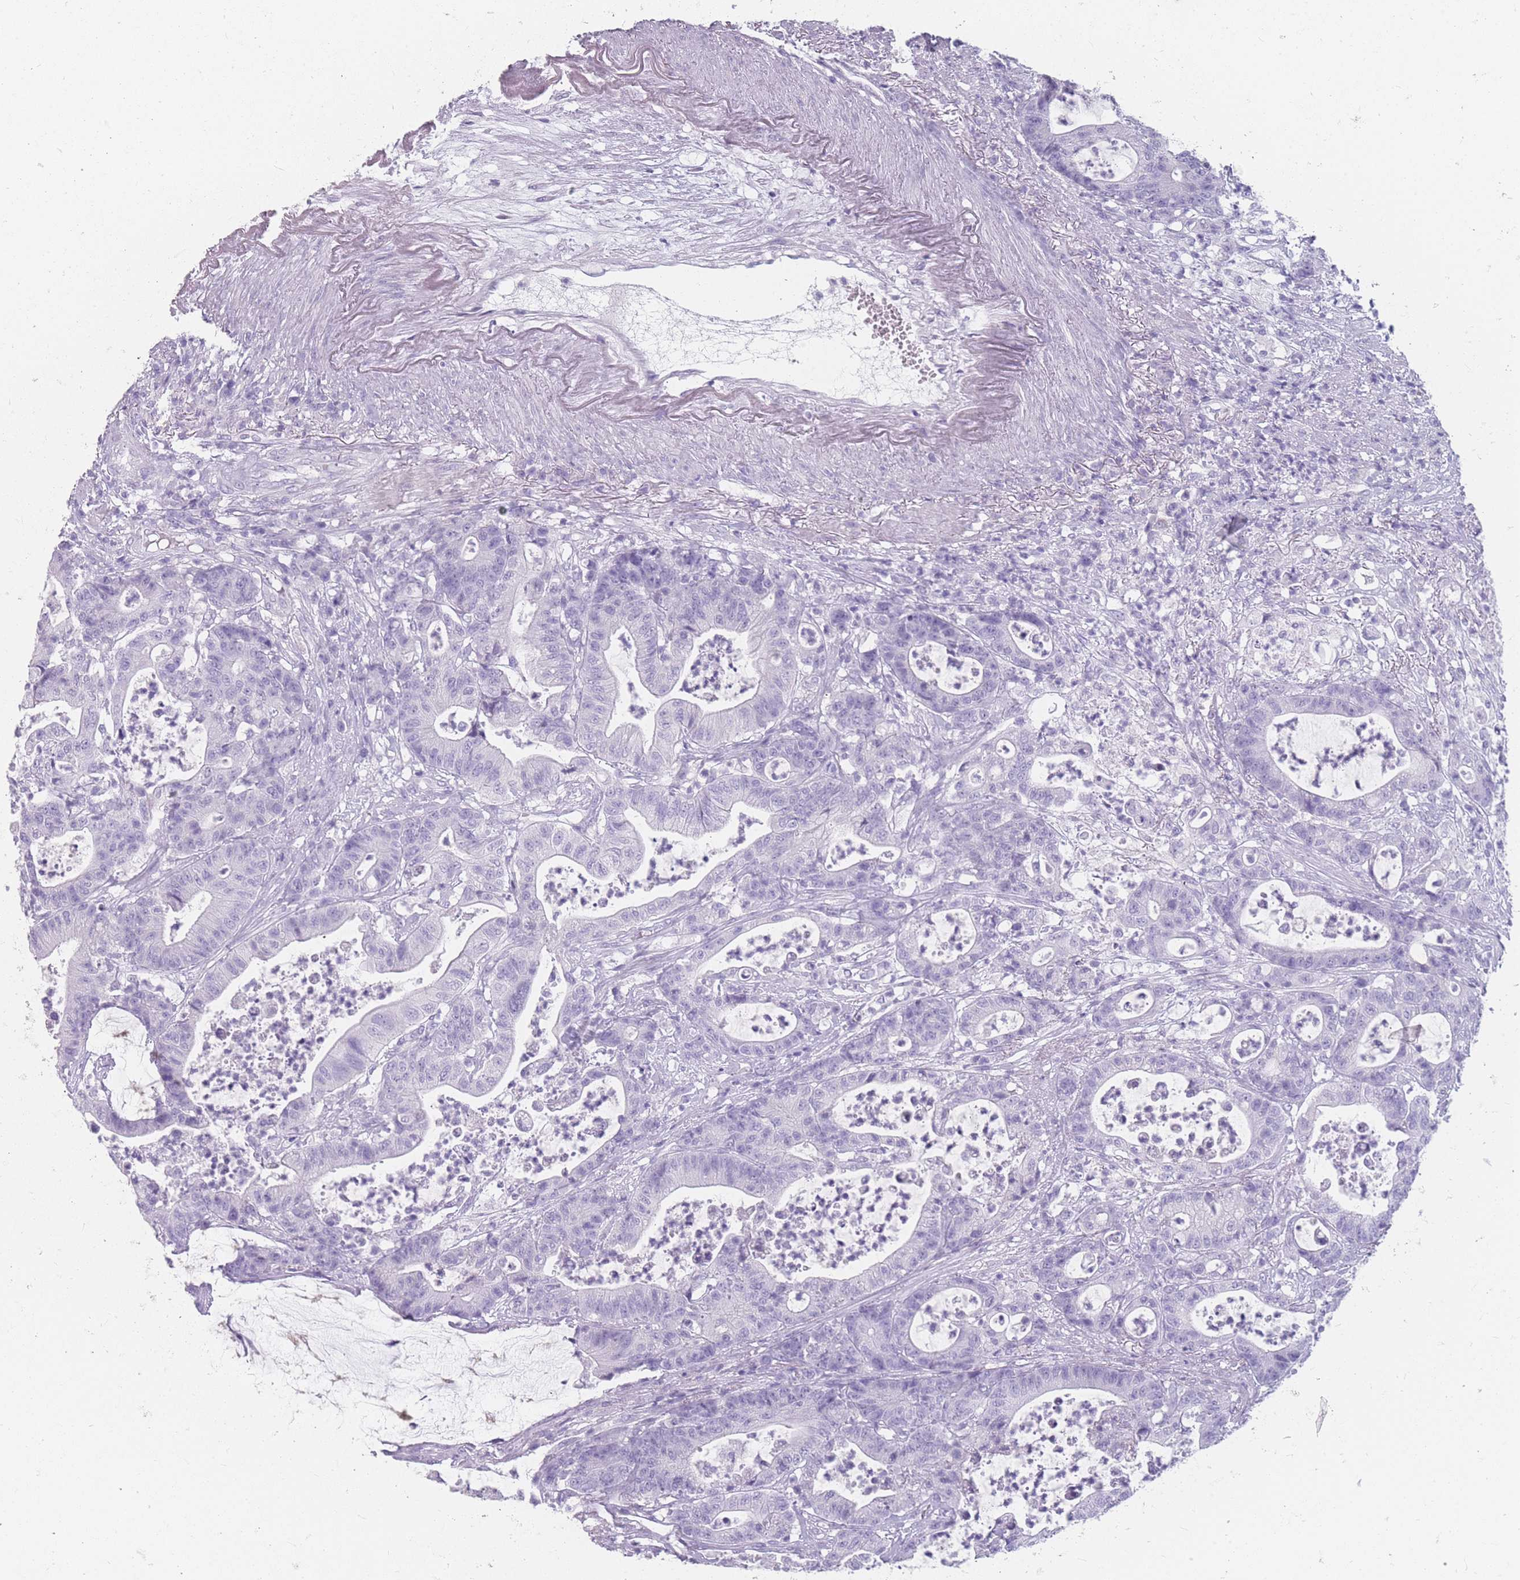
{"staining": {"intensity": "negative", "quantity": "none", "location": "none"}, "tissue": "colorectal cancer", "cell_type": "Tumor cells", "image_type": "cancer", "snomed": [{"axis": "morphology", "description": "Adenocarcinoma, NOS"}, {"axis": "topography", "description": "Colon"}], "caption": "Colorectal adenocarcinoma was stained to show a protein in brown. There is no significant positivity in tumor cells.", "gene": "CCNO", "patient": {"sex": "female", "age": 84}}